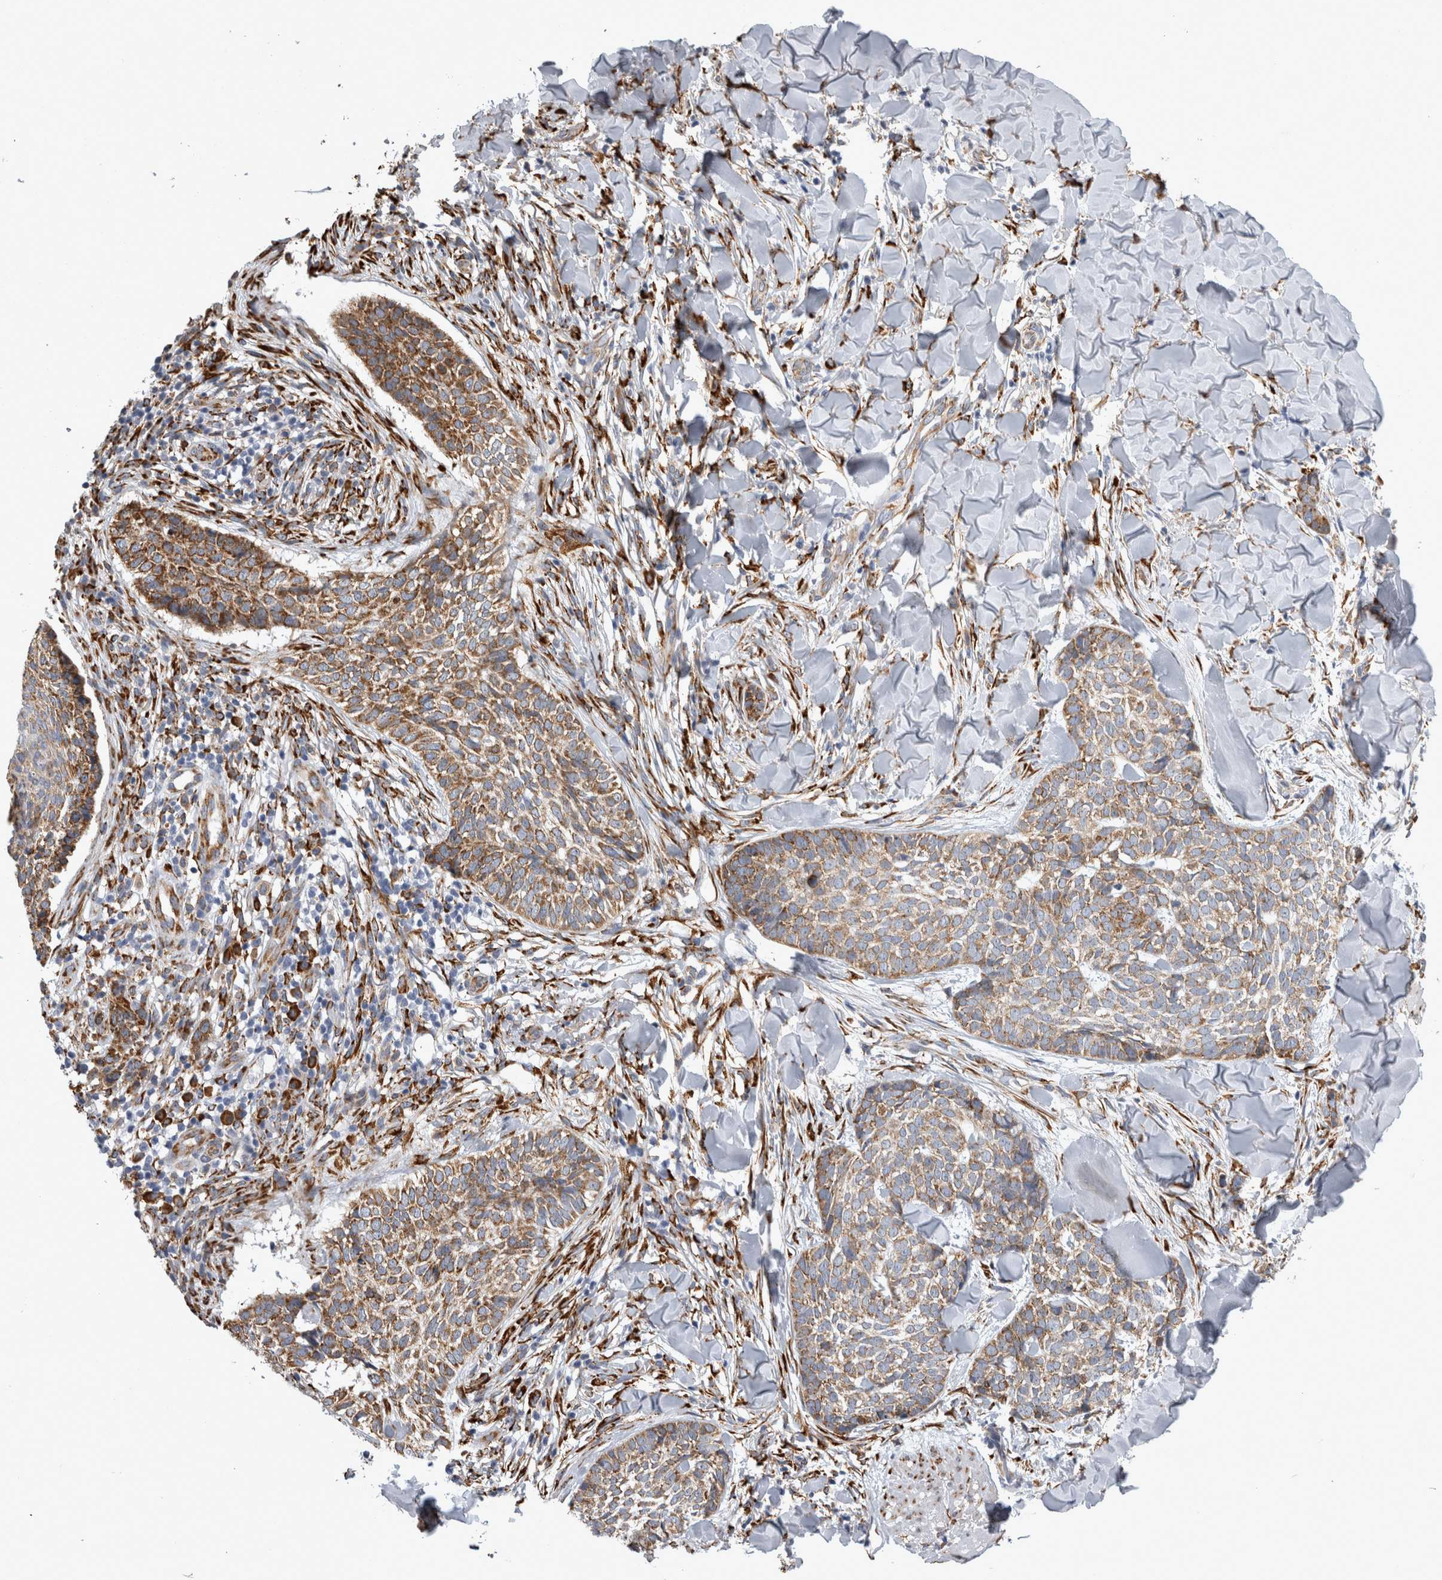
{"staining": {"intensity": "moderate", "quantity": ">75%", "location": "cytoplasmic/membranous"}, "tissue": "skin cancer", "cell_type": "Tumor cells", "image_type": "cancer", "snomed": [{"axis": "morphology", "description": "Normal tissue, NOS"}, {"axis": "morphology", "description": "Basal cell carcinoma"}, {"axis": "topography", "description": "Skin"}], "caption": "A brown stain labels moderate cytoplasmic/membranous positivity of a protein in basal cell carcinoma (skin) tumor cells.", "gene": "FHIP2B", "patient": {"sex": "male", "age": 67}}